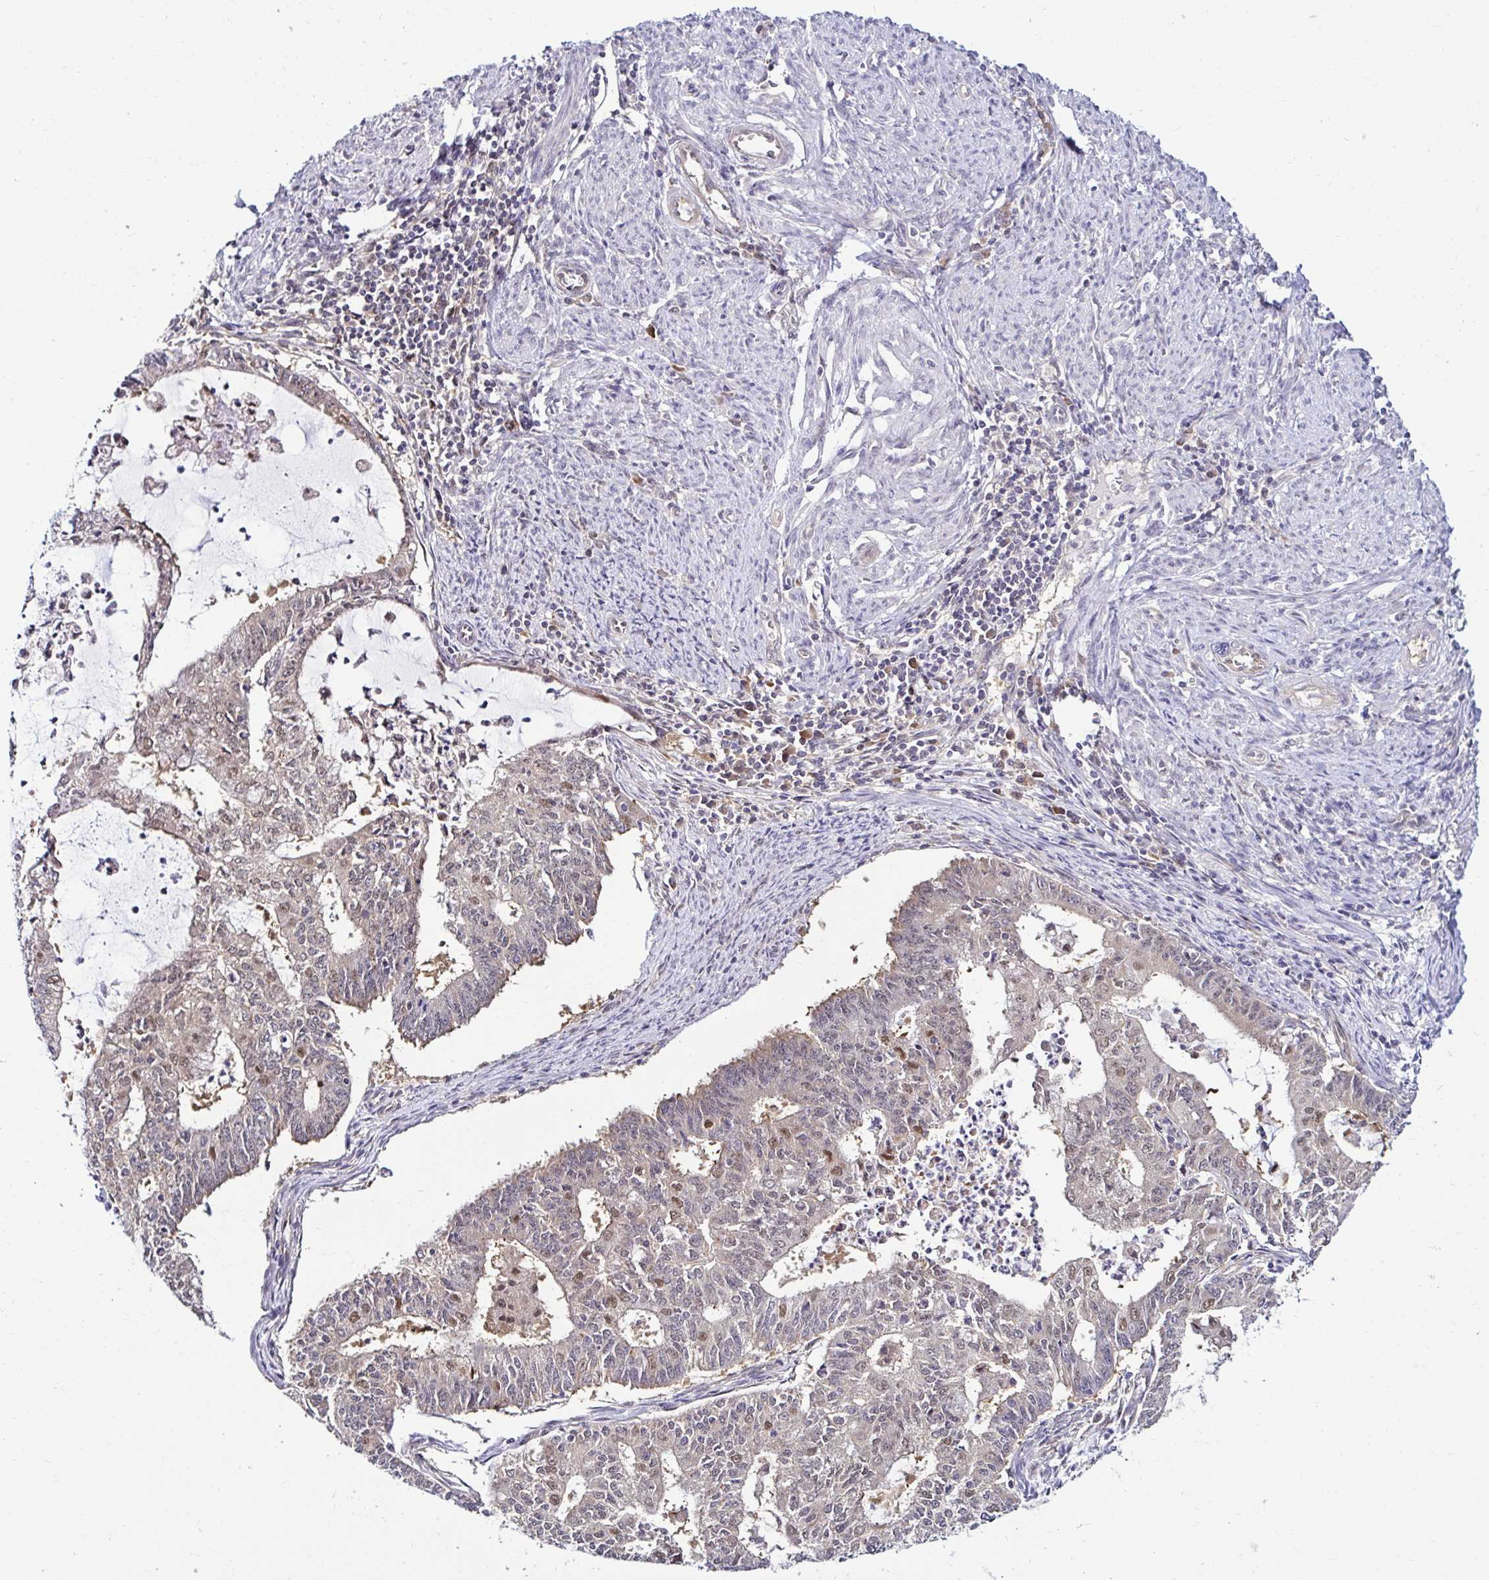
{"staining": {"intensity": "weak", "quantity": "25%-75%", "location": "nuclear"}, "tissue": "endometrial cancer", "cell_type": "Tumor cells", "image_type": "cancer", "snomed": [{"axis": "morphology", "description": "Adenocarcinoma, NOS"}, {"axis": "topography", "description": "Endometrium"}], "caption": "Immunohistochemical staining of human endometrial cancer demonstrates low levels of weak nuclear protein staining in approximately 25%-75% of tumor cells.", "gene": "PSMD3", "patient": {"sex": "female", "age": 61}}